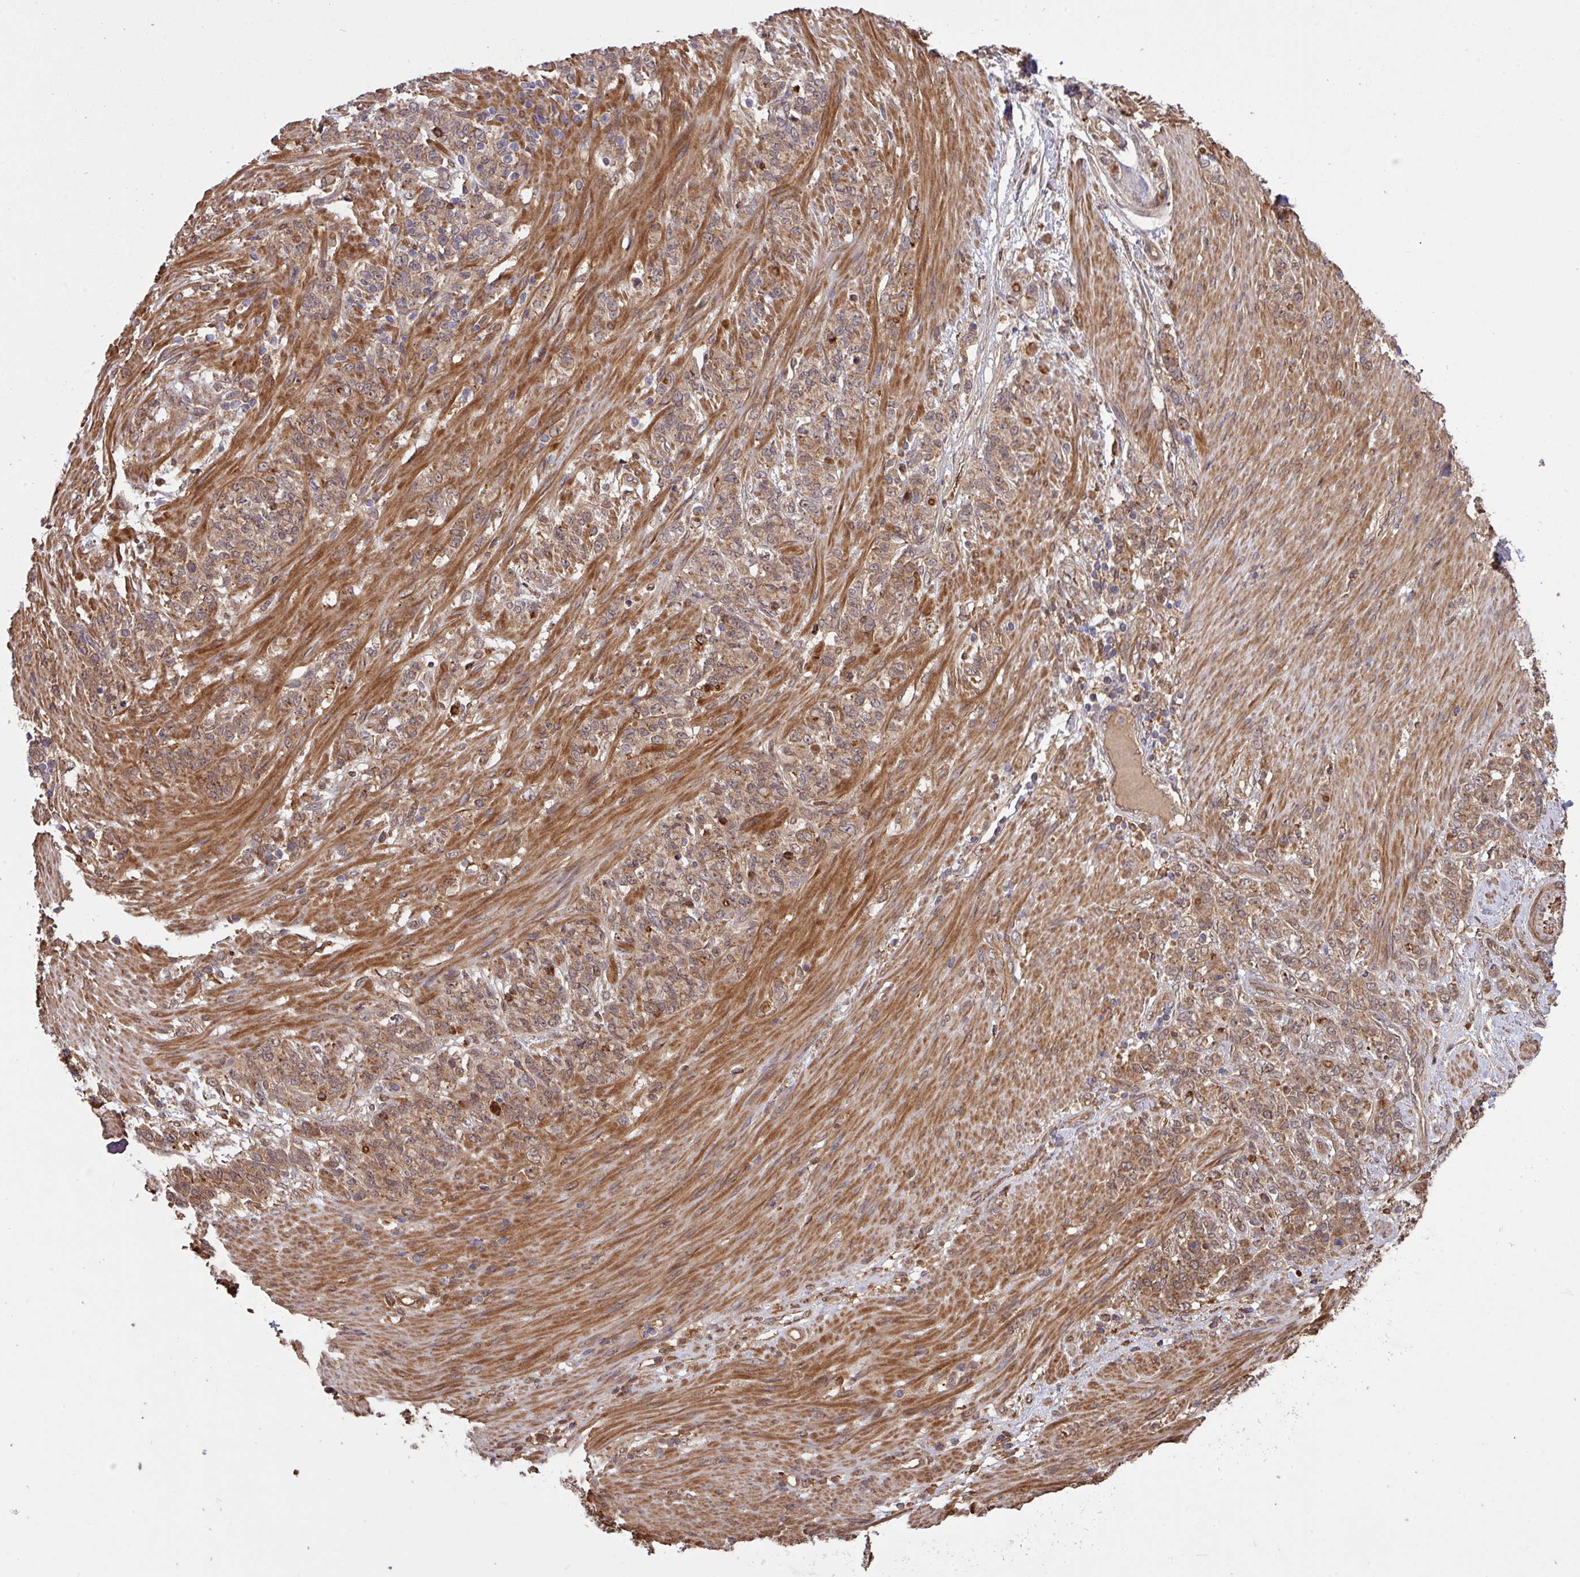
{"staining": {"intensity": "moderate", "quantity": ">75%", "location": "cytoplasmic/membranous,nuclear"}, "tissue": "stomach cancer", "cell_type": "Tumor cells", "image_type": "cancer", "snomed": [{"axis": "morphology", "description": "Adenocarcinoma, NOS"}, {"axis": "topography", "description": "Stomach"}], "caption": "IHC micrograph of human stomach cancer (adenocarcinoma) stained for a protein (brown), which reveals medium levels of moderate cytoplasmic/membranous and nuclear expression in approximately >75% of tumor cells.", "gene": "ARPIN", "patient": {"sex": "female", "age": 79}}